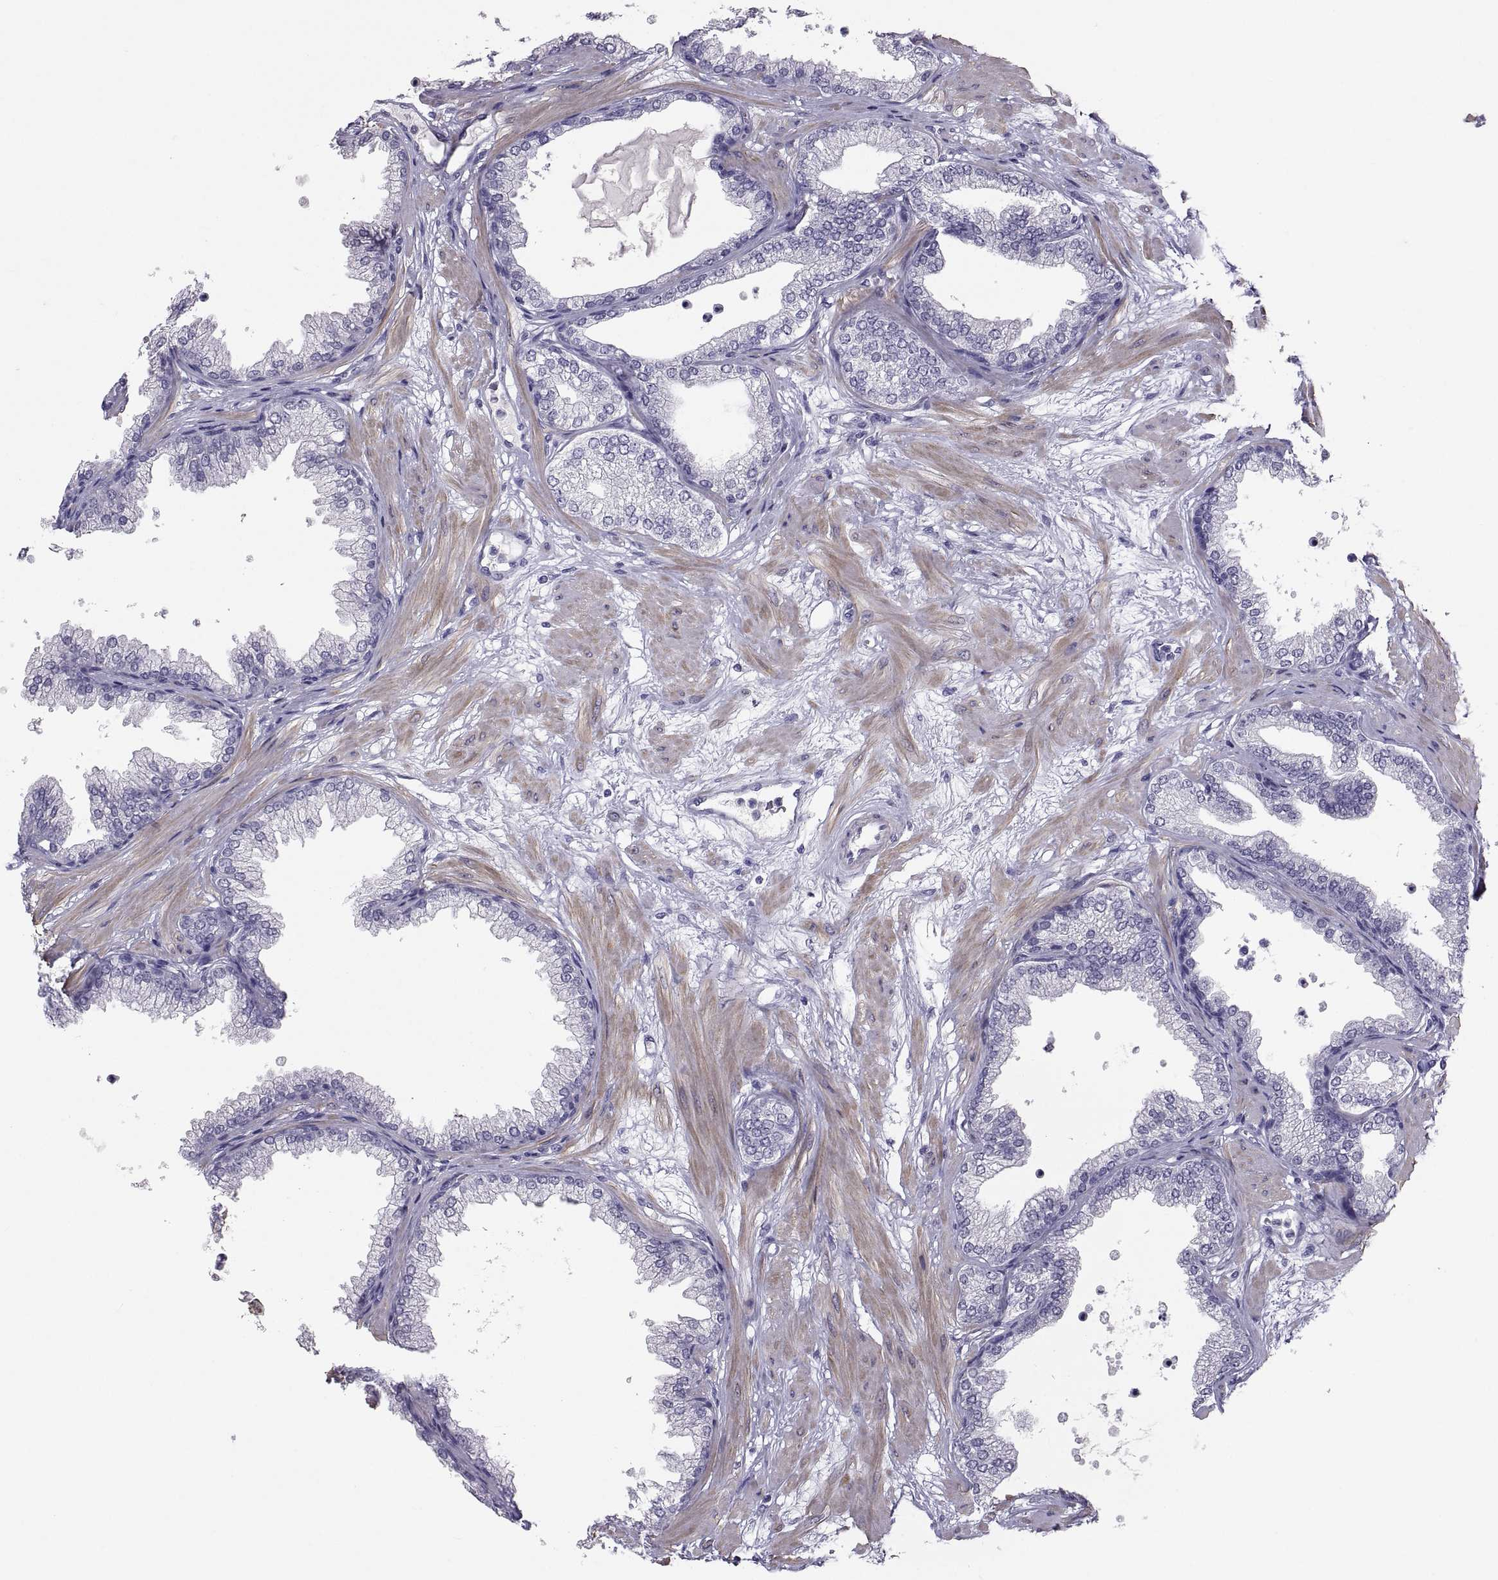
{"staining": {"intensity": "negative", "quantity": "none", "location": "none"}, "tissue": "prostate", "cell_type": "Glandular cells", "image_type": "normal", "snomed": [{"axis": "morphology", "description": "Normal tissue, NOS"}, {"axis": "topography", "description": "Prostate"}], "caption": "The immunohistochemistry (IHC) micrograph has no significant positivity in glandular cells of prostate. (Stains: DAB (3,3'-diaminobenzidine) immunohistochemistry (IHC) with hematoxylin counter stain, Microscopy: brightfield microscopy at high magnification).", "gene": "IGSF1", "patient": {"sex": "male", "age": 37}}